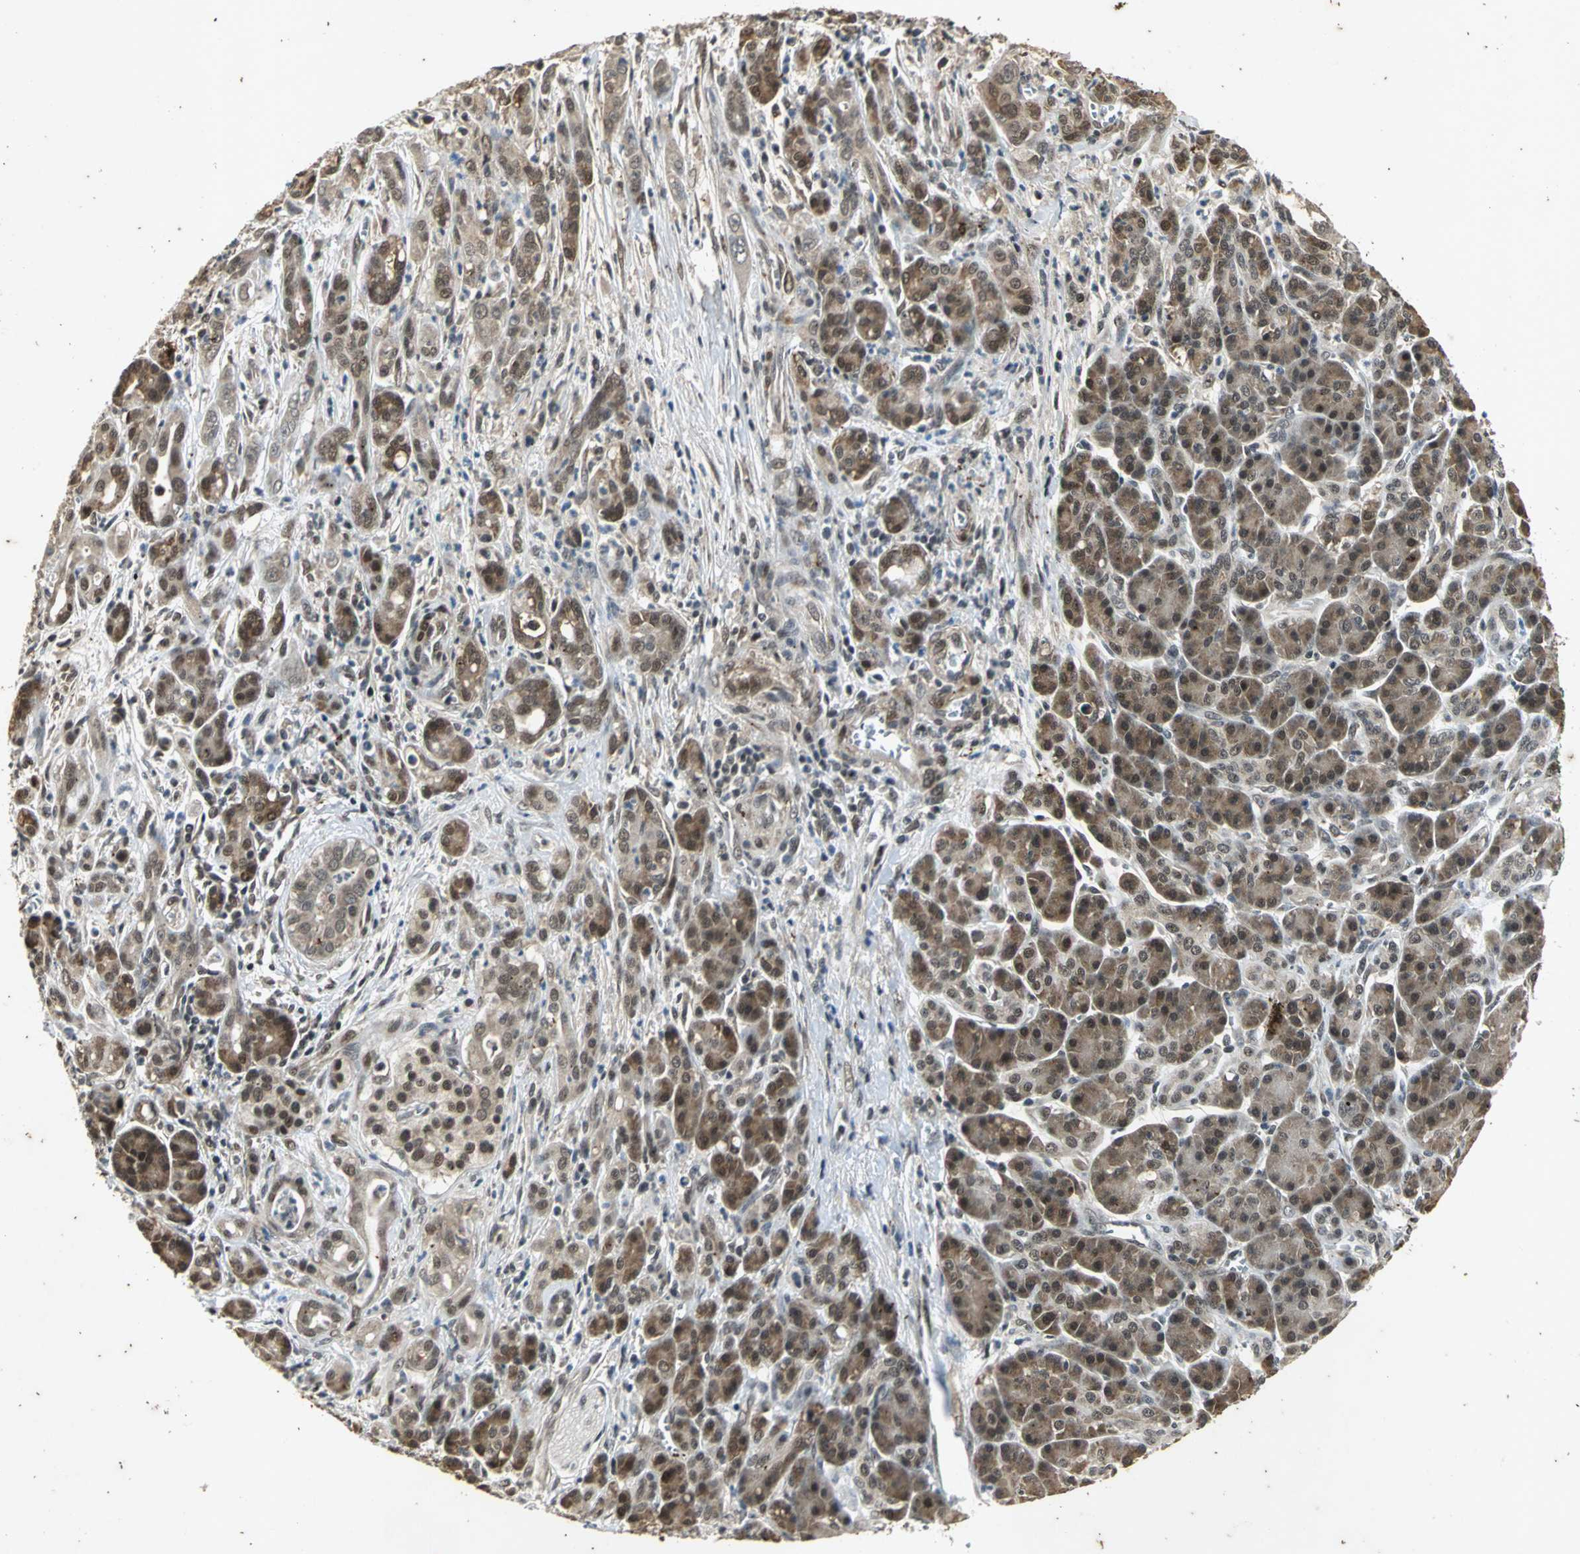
{"staining": {"intensity": "moderate", "quantity": ">75%", "location": "cytoplasmic/membranous"}, "tissue": "pancreatic cancer", "cell_type": "Tumor cells", "image_type": "cancer", "snomed": [{"axis": "morphology", "description": "Adenocarcinoma, NOS"}, {"axis": "topography", "description": "Pancreas"}], "caption": "Immunohistochemical staining of adenocarcinoma (pancreatic) displays medium levels of moderate cytoplasmic/membranous protein positivity in about >75% of tumor cells.", "gene": "NOTCH3", "patient": {"sex": "male", "age": 59}}